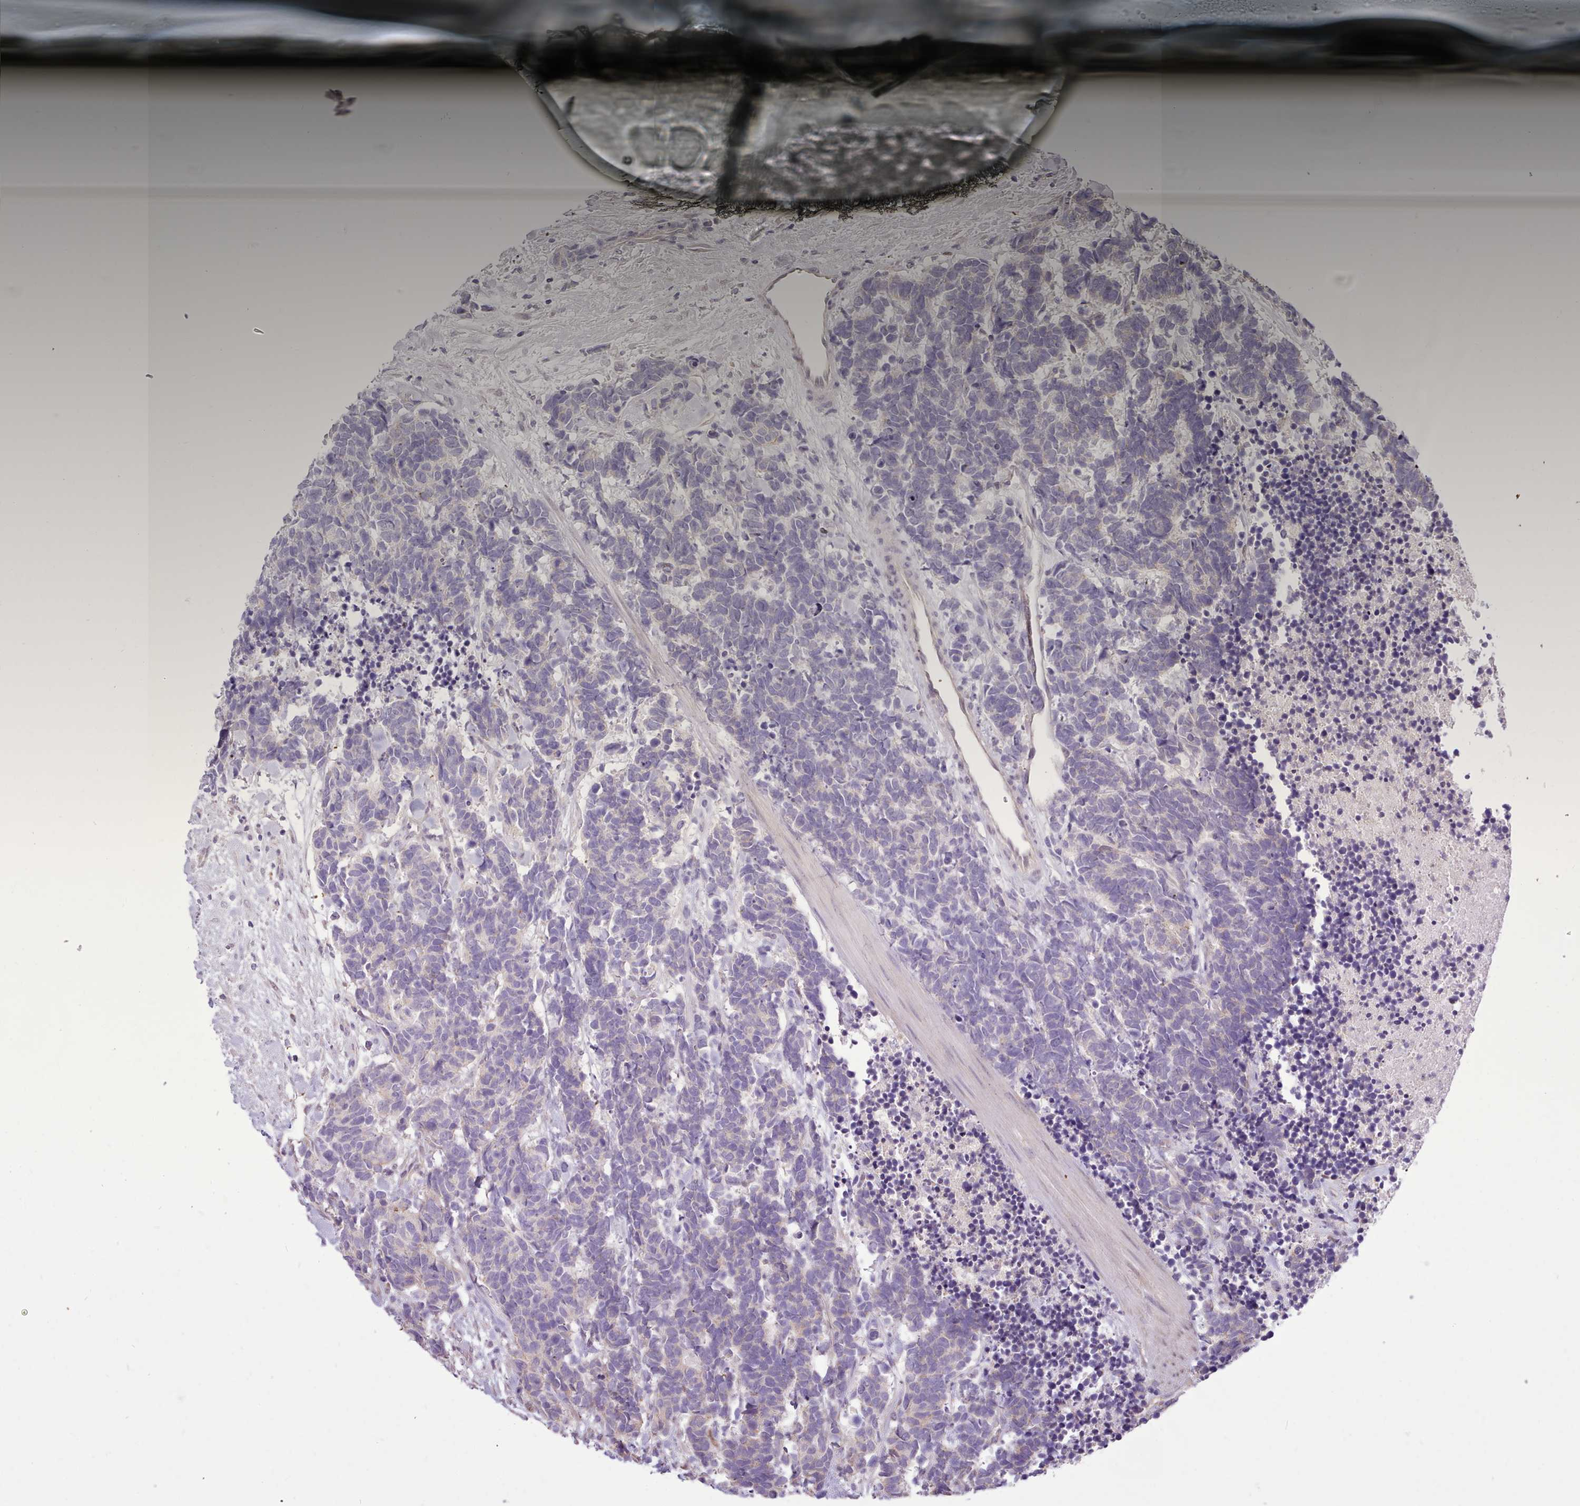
{"staining": {"intensity": "negative", "quantity": "none", "location": "none"}, "tissue": "carcinoid", "cell_type": "Tumor cells", "image_type": "cancer", "snomed": [{"axis": "morphology", "description": "Carcinoma, NOS"}, {"axis": "morphology", "description": "Carcinoid, malignant, NOS"}, {"axis": "topography", "description": "Prostate"}], "caption": "Immunohistochemical staining of carcinoid reveals no significant expression in tumor cells.", "gene": "ARL2BP", "patient": {"sex": "male", "age": 57}}